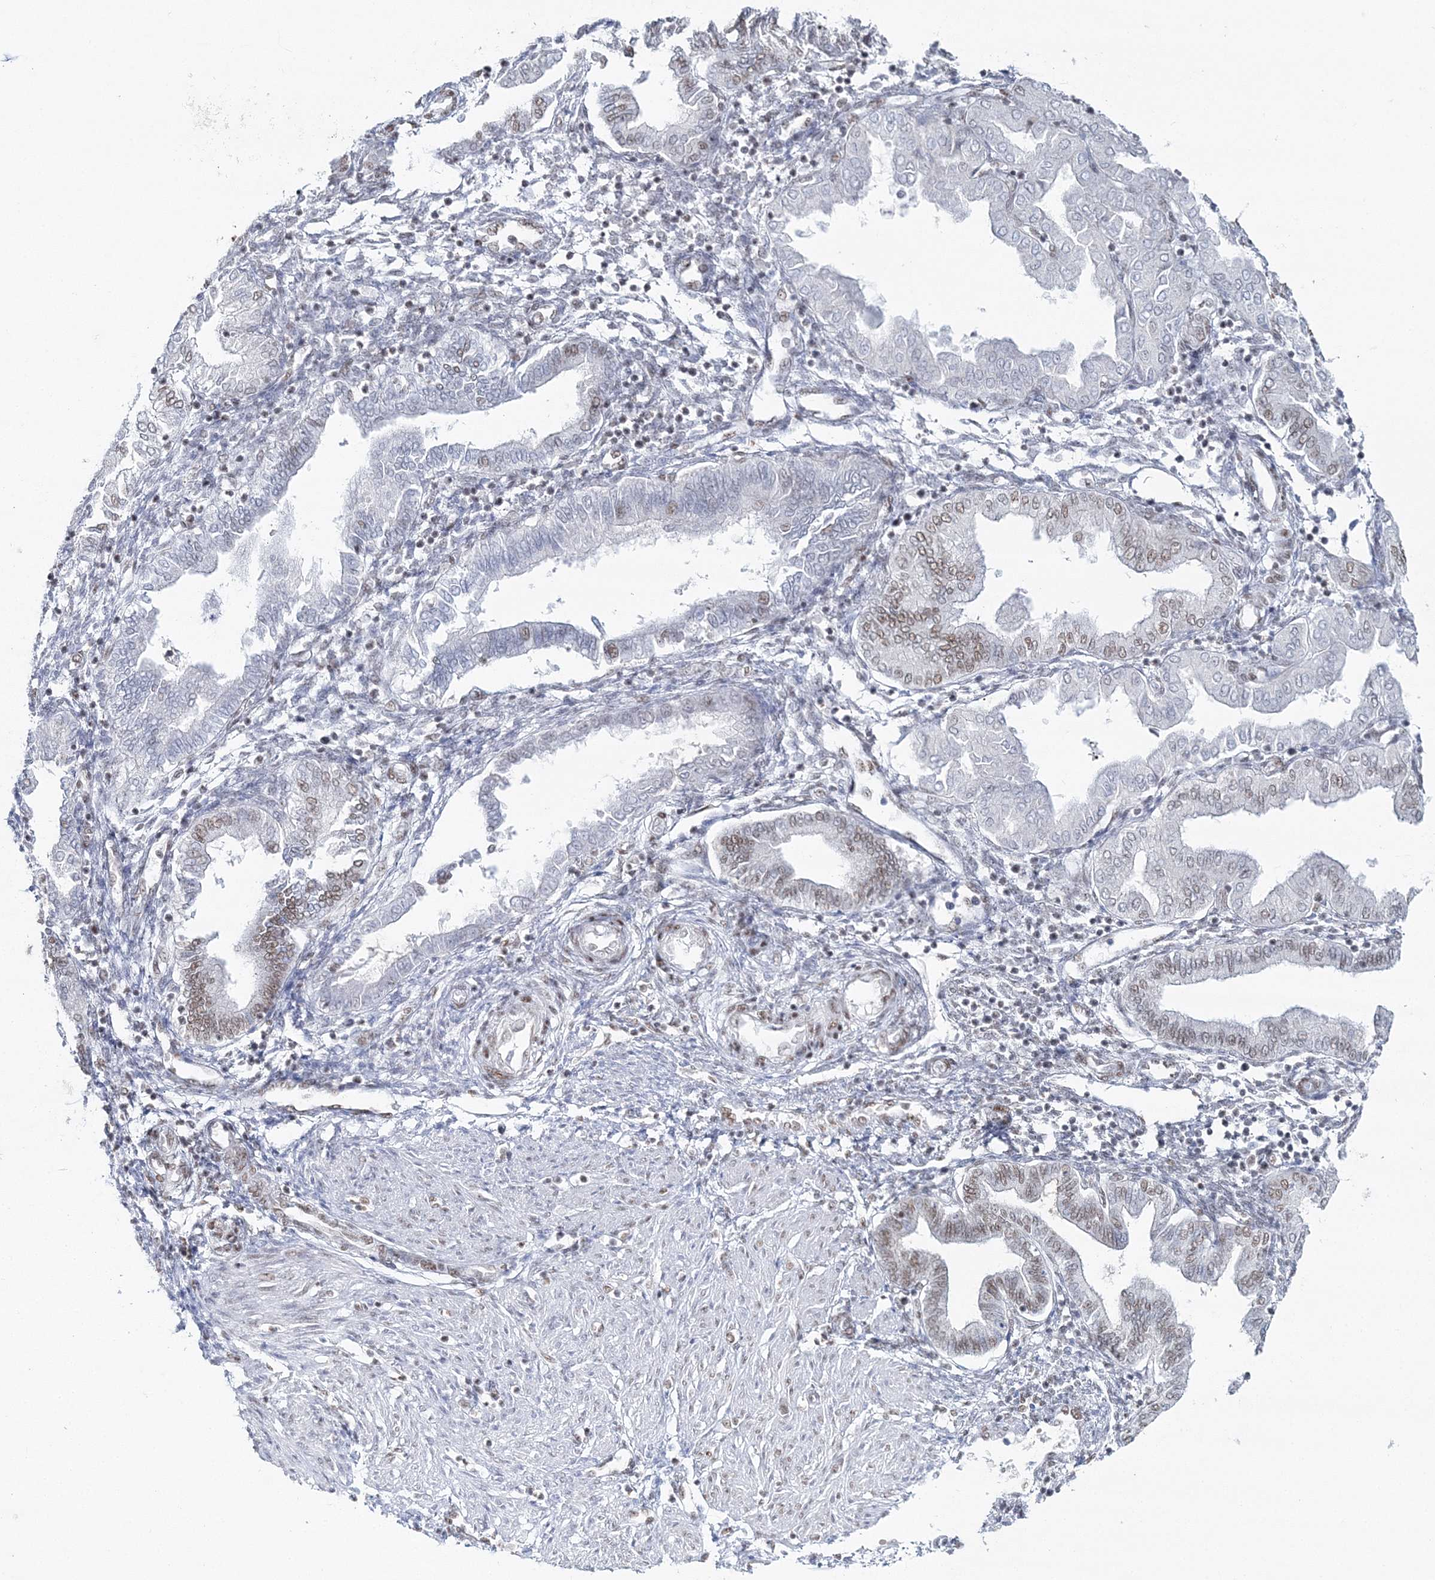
{"staining": {"intensity": "negative", "quantity": "none", "location": "none"}, "tissue": "endometrium", "cell_type": "Cells in endometrial stroma", "image_type": "normal", "snomed": [{"axis": "morphology", "description": "Normal tissue, NOS"}, {"axis": "topography", "description": "Endometrium"}], "caption": "Protein analysis of normal endometrium reveals no significant staining in cells in endometrial stroma. (DAB (3,3'-diaminobenzidine) IHC, high magnification).", "gene": "ENSG00000290315", "patient": {"sex": "female", "age": 53}}